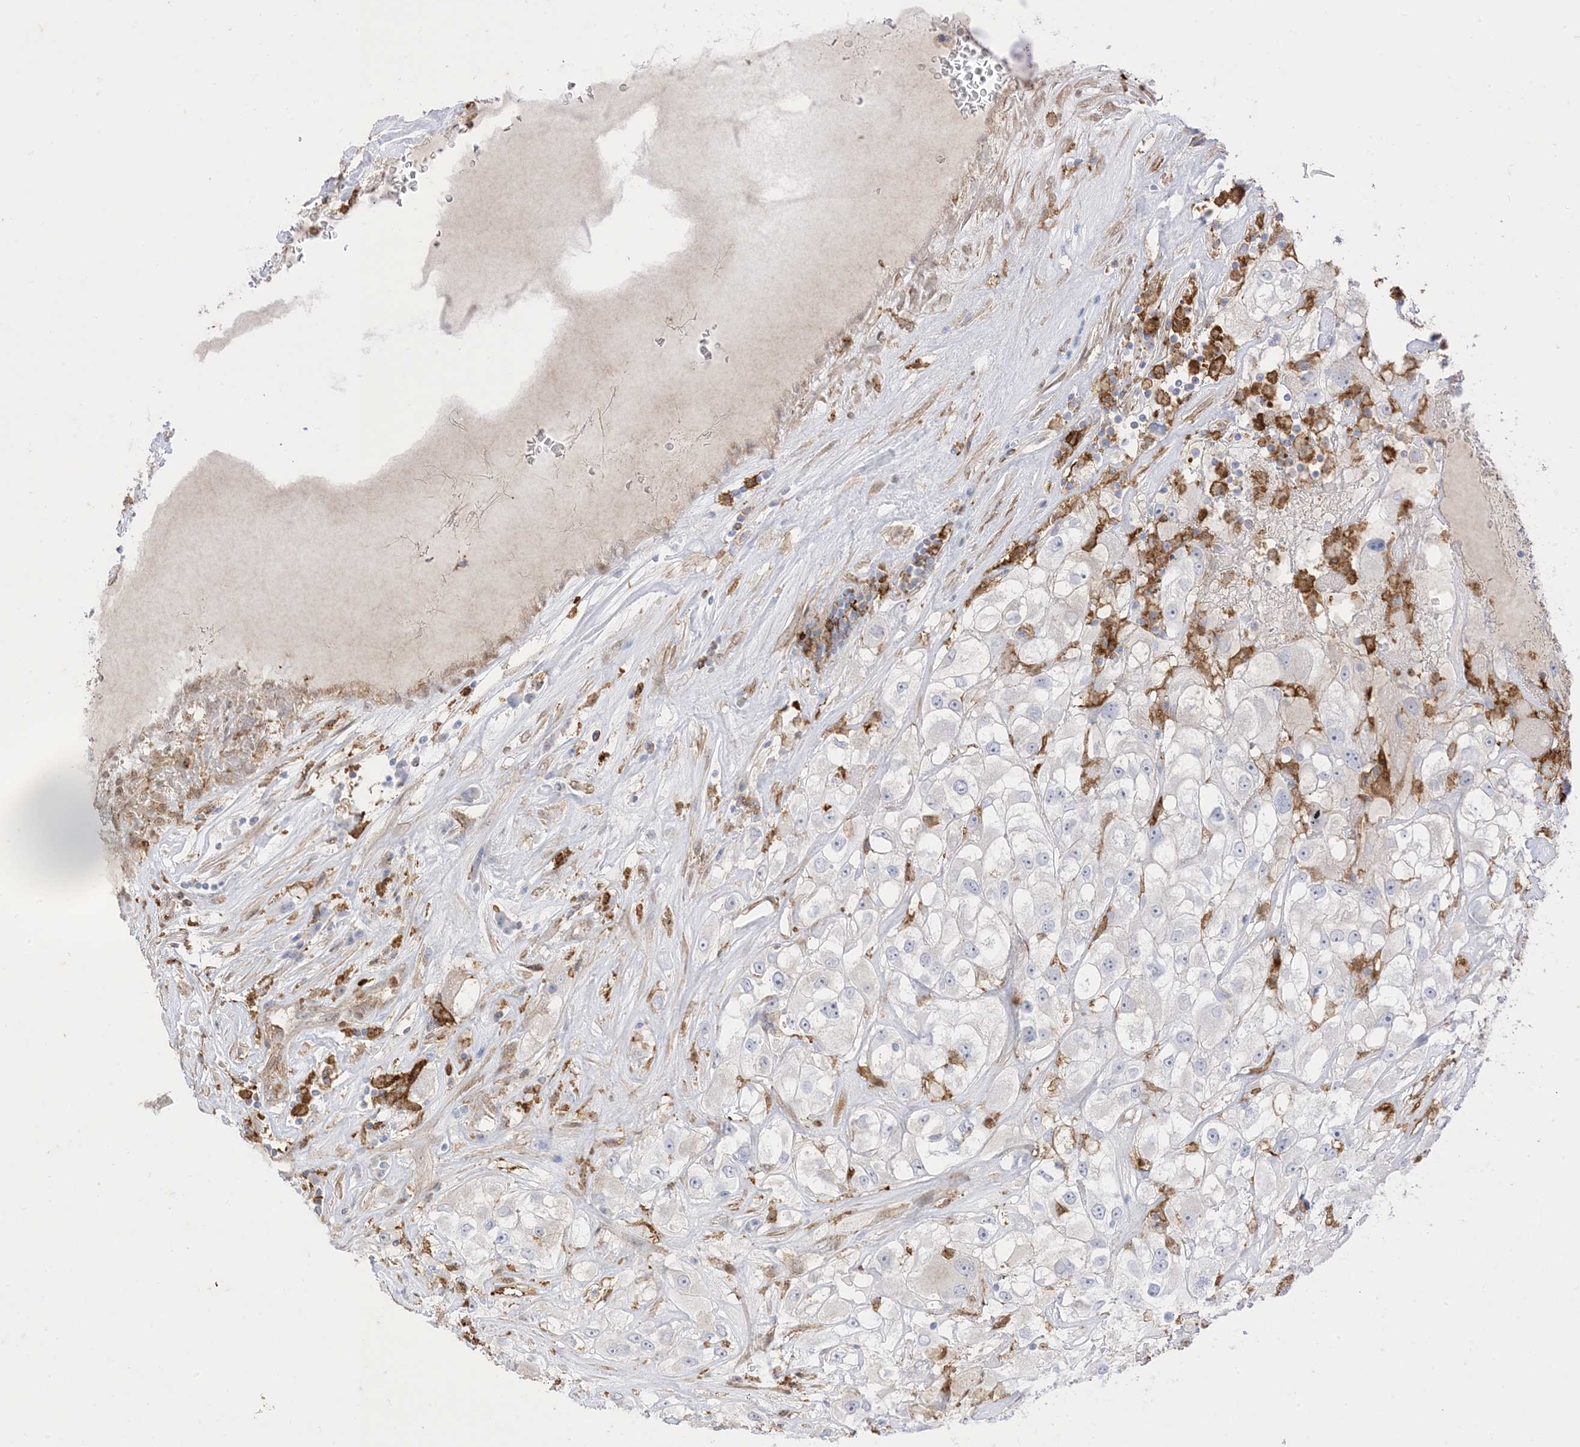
{"staining": {"intensity": "negative", "quantity": "none", "location": "none"}, "tissue": "renal cancer", "cell_type": "Tumor cells", "image_type": "cancer", "snomed": [{"axis": "morphology", "description": "Adenocarcinoma, NOS"}, {"axis": "topography", "description": "Kidney"}], "caption": "Renal cancer (adenocarcinoma) was stained to show a protein in brown. There is no significant staining in tumor cells.", "gene": "GSN", "patient": {"sex": "female", "age": 52}}